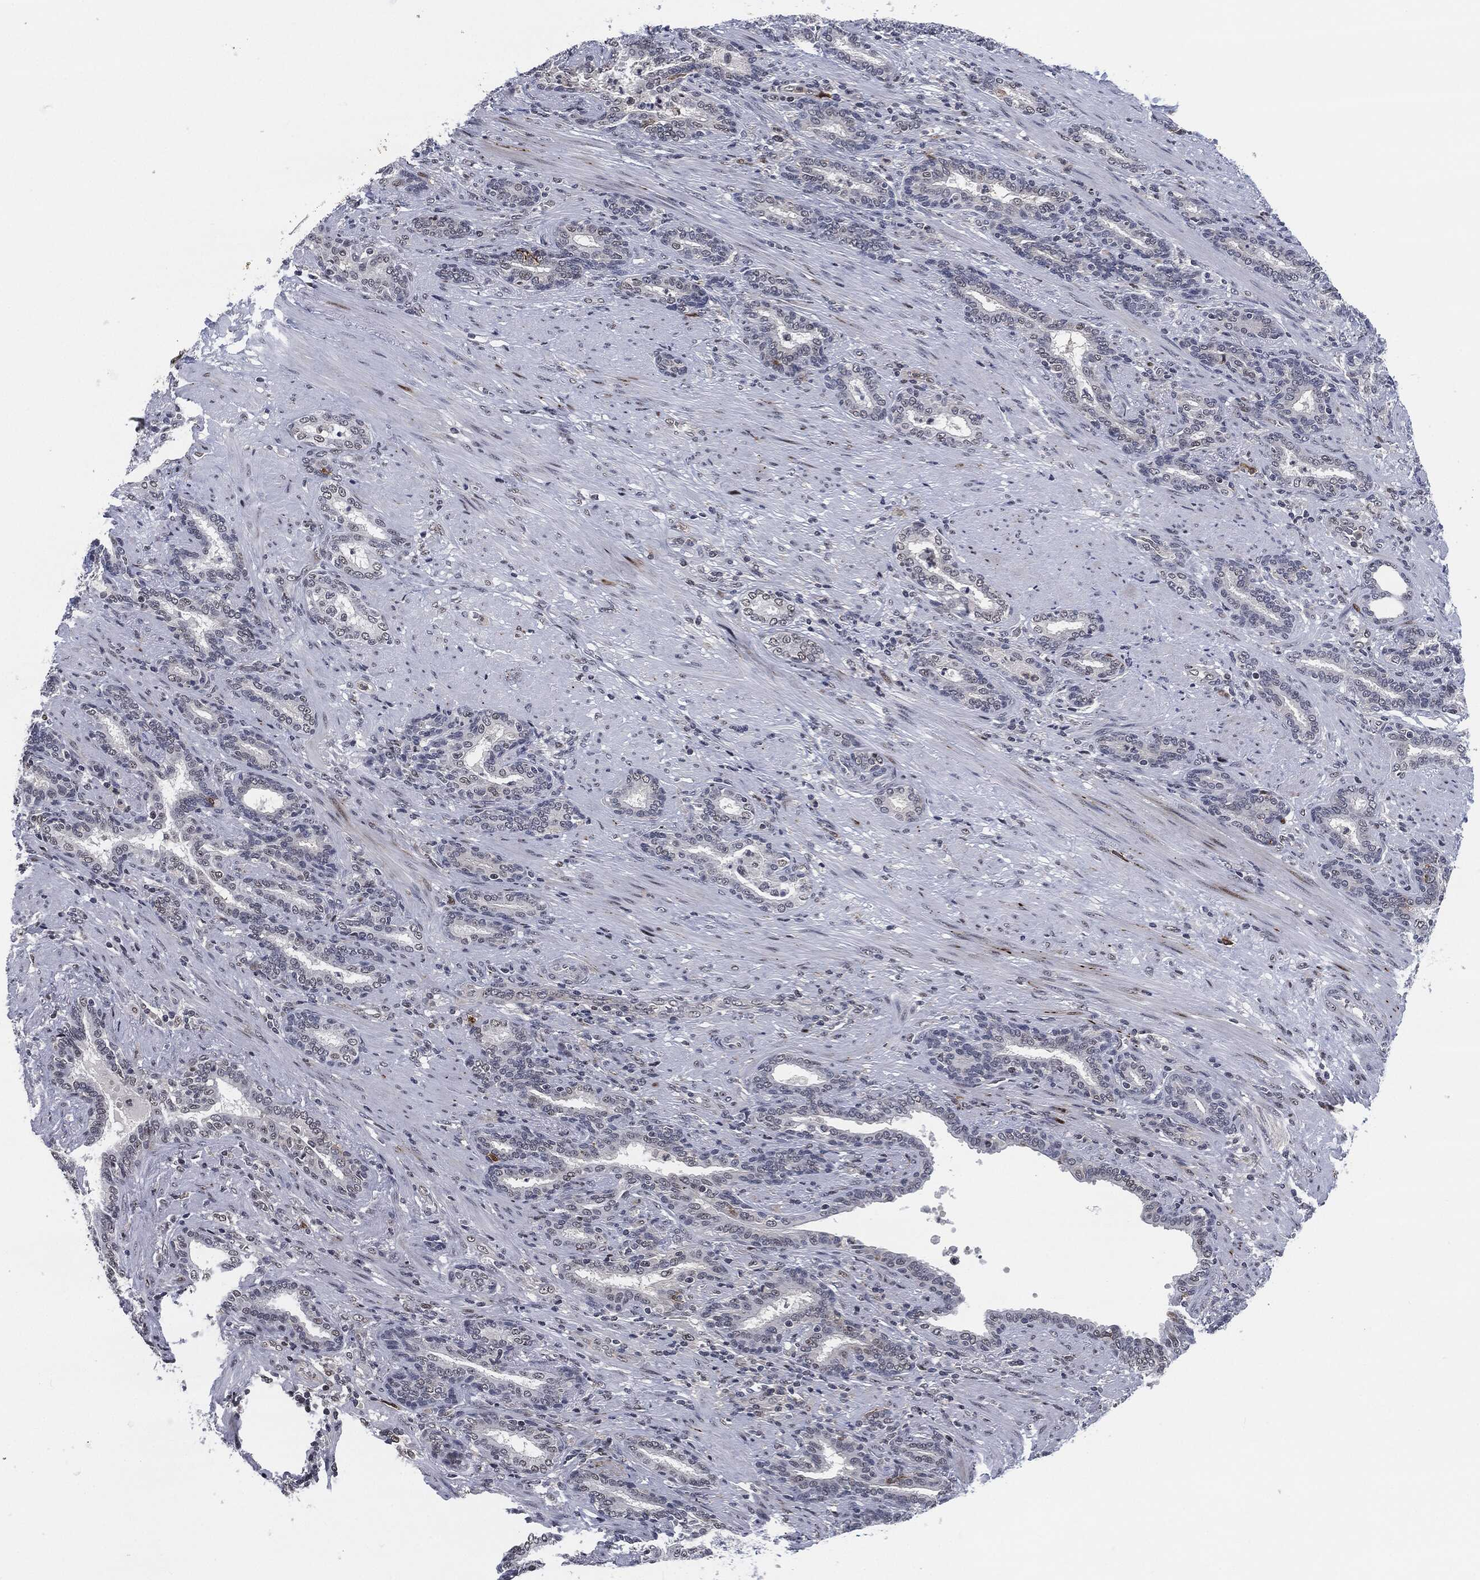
{"staining": {"intensity": "negative", "quantity": "none", "location": "none"}, "tissue": "prostate cancer", "cell_type": "Tumor cells", "image_type": "cancer", "snomed": [{"axis": "morphology", "description": "Adenocarcinoma, Low grade"}, {"axis": "topography", "description": "Prostate"}], "caption": "There is no significant expression in tumor cells of low-grade adenocarcinoma (prostate).", "gene": "AKT2", "patient": {"sex": "male", "age": 68}}